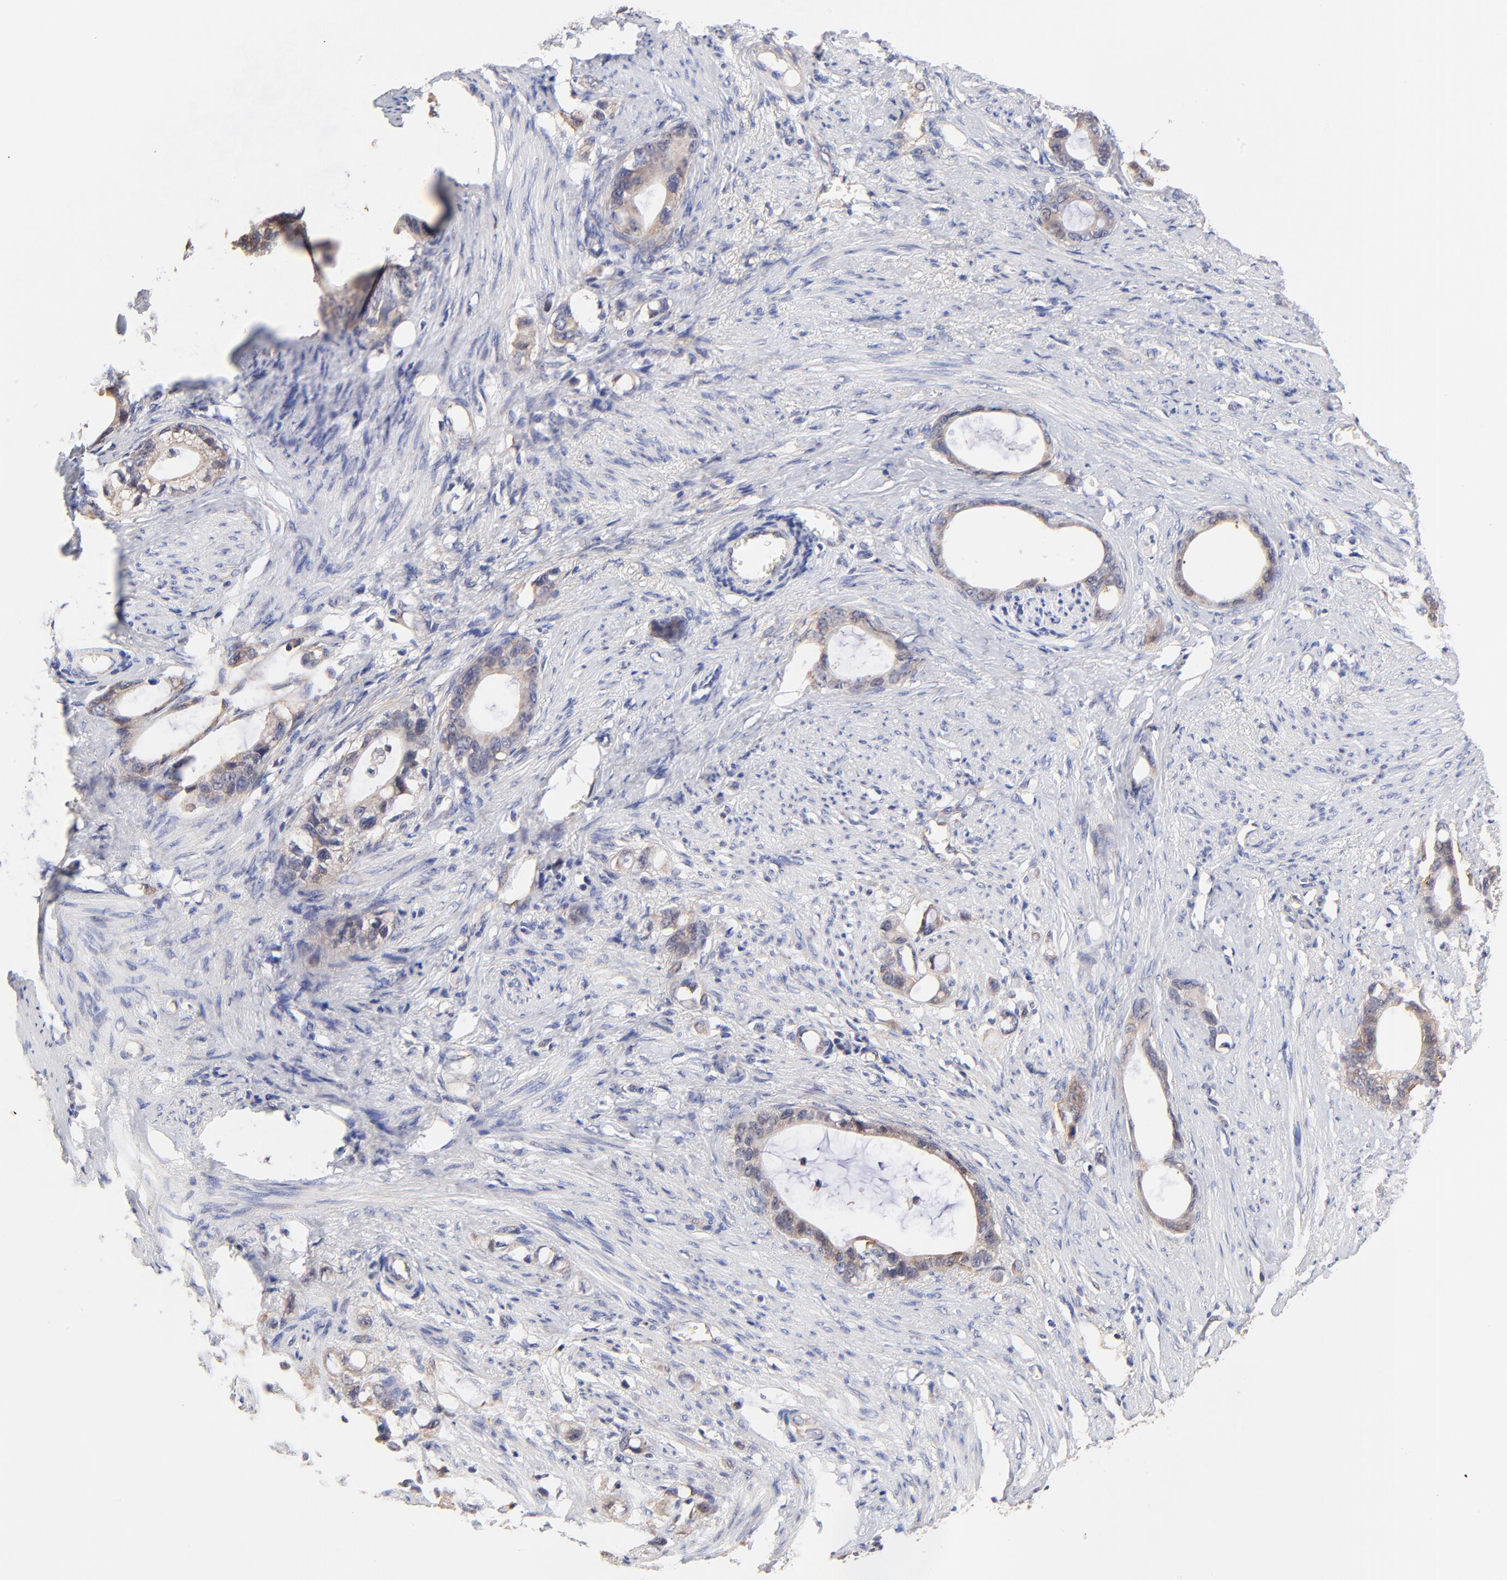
{"staining": {"intensity": "moderate", "quantity": ">75%", "location": "cytoplasmic/membranous"}, "tissue": "stomach cancer", "cell_type": "Tumor cells", "image_type": "cancer", "snomed": [{"axis": "morphology", "description": "Adenocarcinoma, NOS"}, {"axis": "topography", "description": "Stomach"}], "caption": "Adenocarcinoma (stomach) stained with immunohistochemistry (IHC) reveals moderate cytoplasmic/membranous staining in approximately >75% of tumor cells.", "gene": "PTK7", "patient": {"sex": "female", "age": 75}}